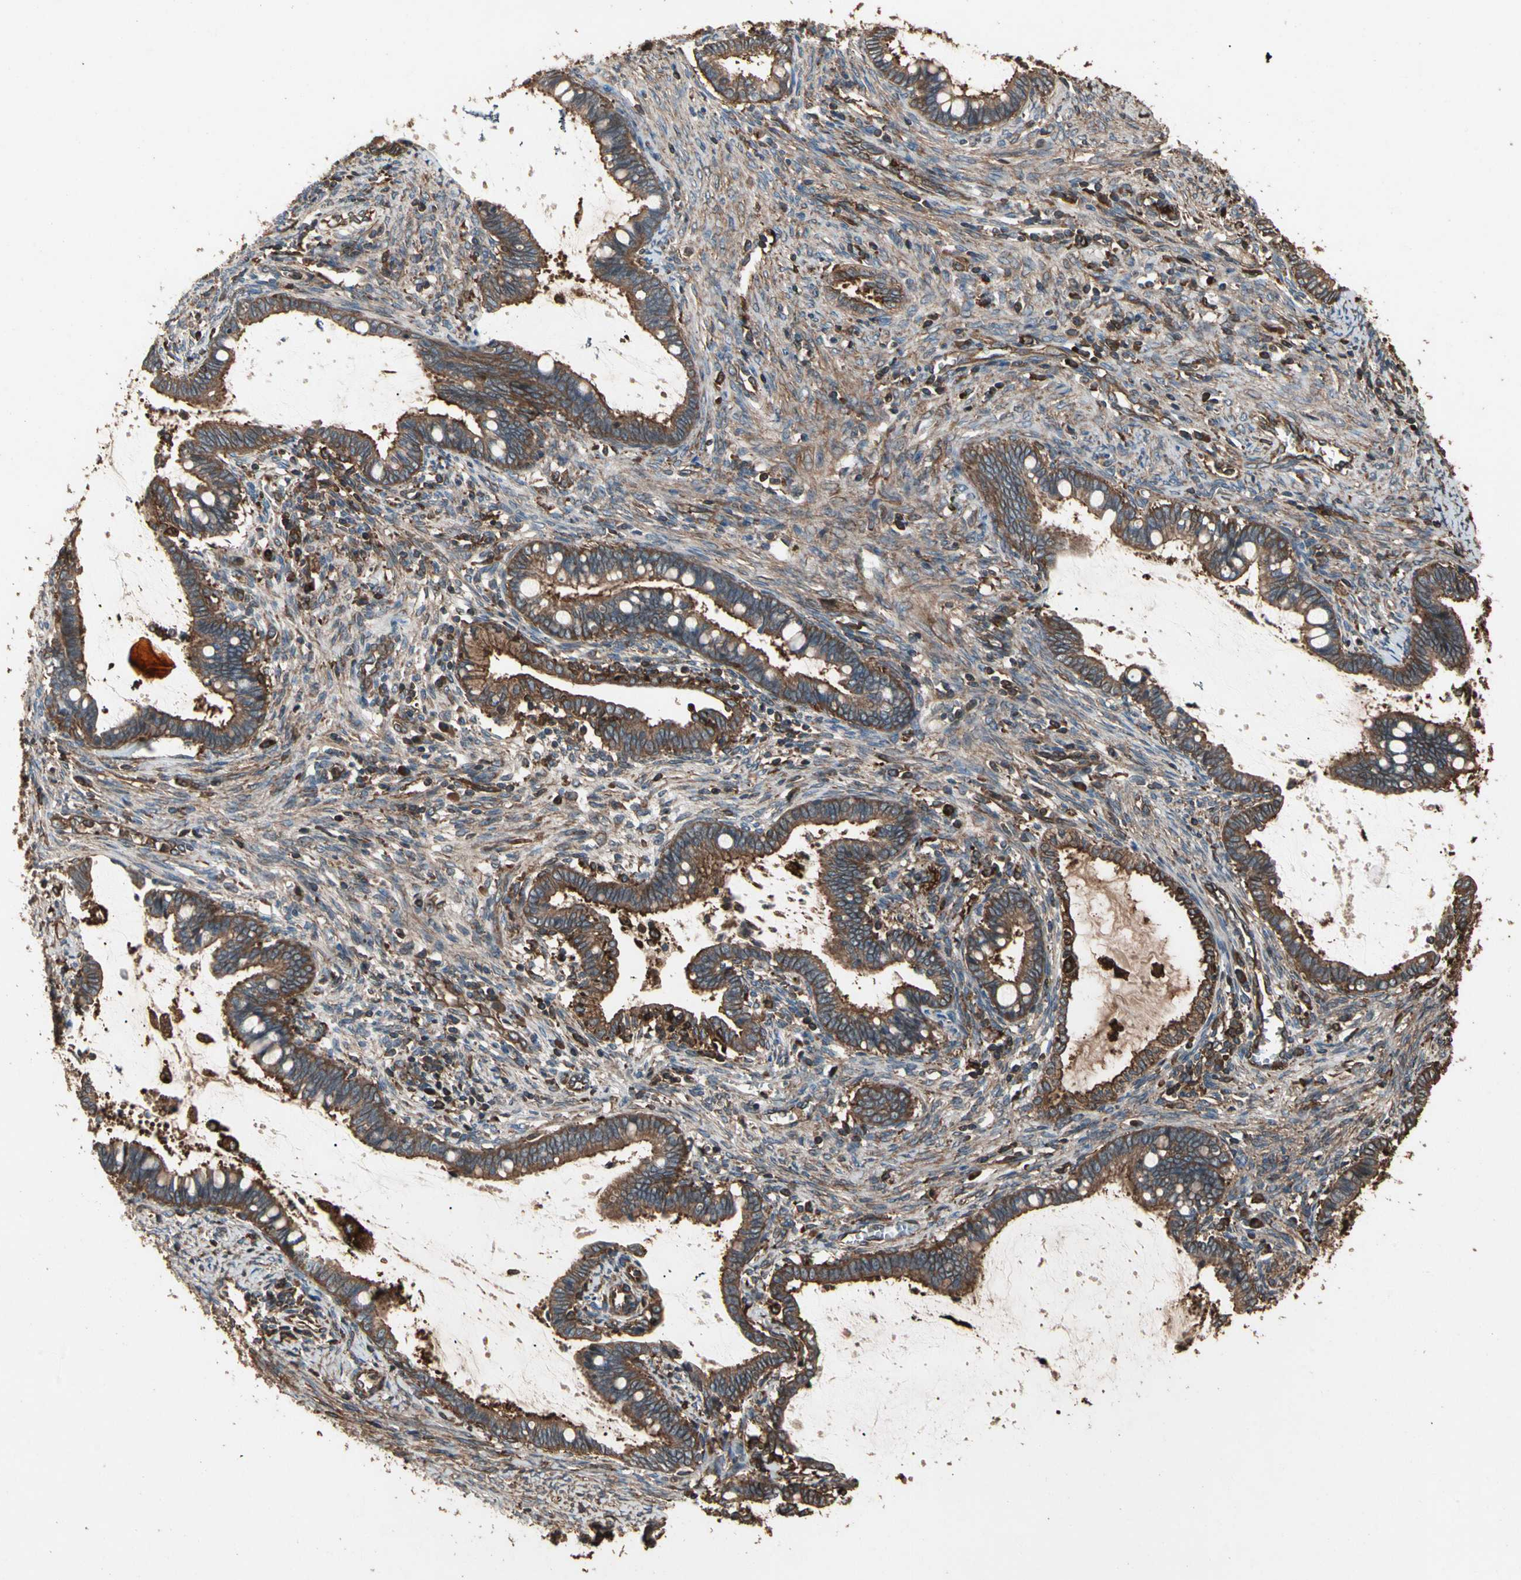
{"staining": {"intensity": "strong", "quantity": ">75%", "location": "cytoplasmic/membranous"}, "tissue": "cervical cancer", "cell_type": "Tumor cells", "image_type": "cancer", "snomed": [{"axis": "morphology", "description": "Adenocarcinoma, NOS"}, {"axis": "topography", "description": "Cervix"}], "caption": "Immunohistochemical staining of cervical cancer demonstrates strong cytoplasmic/membranous protein positivity in approximately >75% of tumor cells.", "gene": "AGBL2", "patient": {"sex": "female", "age": 44}}